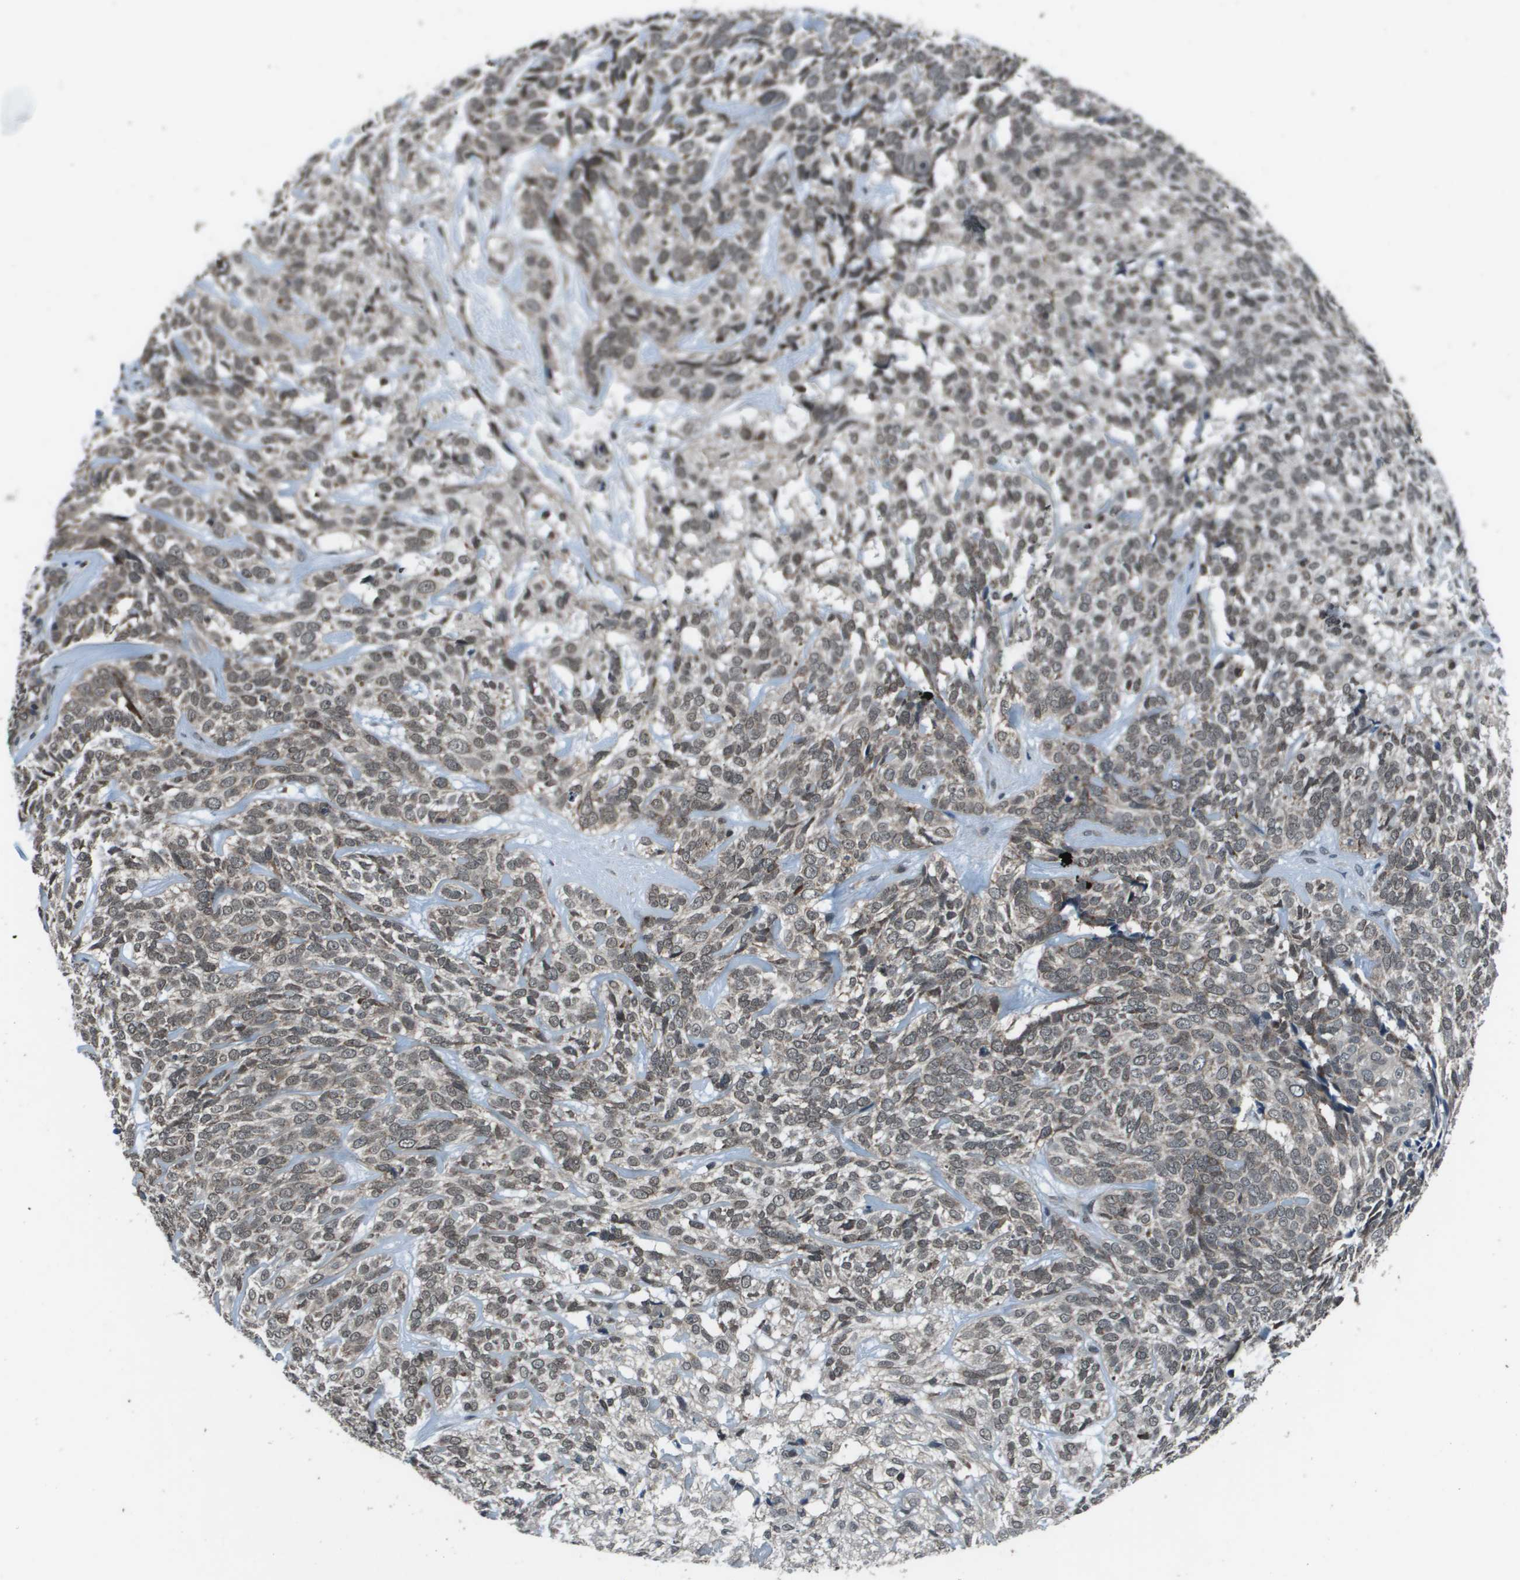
{"staining": {"intensity": "weak", "quantity": "25%-75%", "location": "cytoplasmic/membranous,nuclear"}, "tissue": "skin cancer", "cell_type": "Tumor cells", "image_type": "cancer", "snomed": [{"axis": "morphology", "description": "Basal cell carcinoma"}, {"axis": "topography", "description": "Skin"}], "caption": "Tumor cells exhibit low levels of weak cytoplasmic/membranous and nuclear staining in about 25%-75% of cells in skin basal cell carcinoma.", "gene": "PPFIA1", "patient": {"sex": "male", "age": 72}}